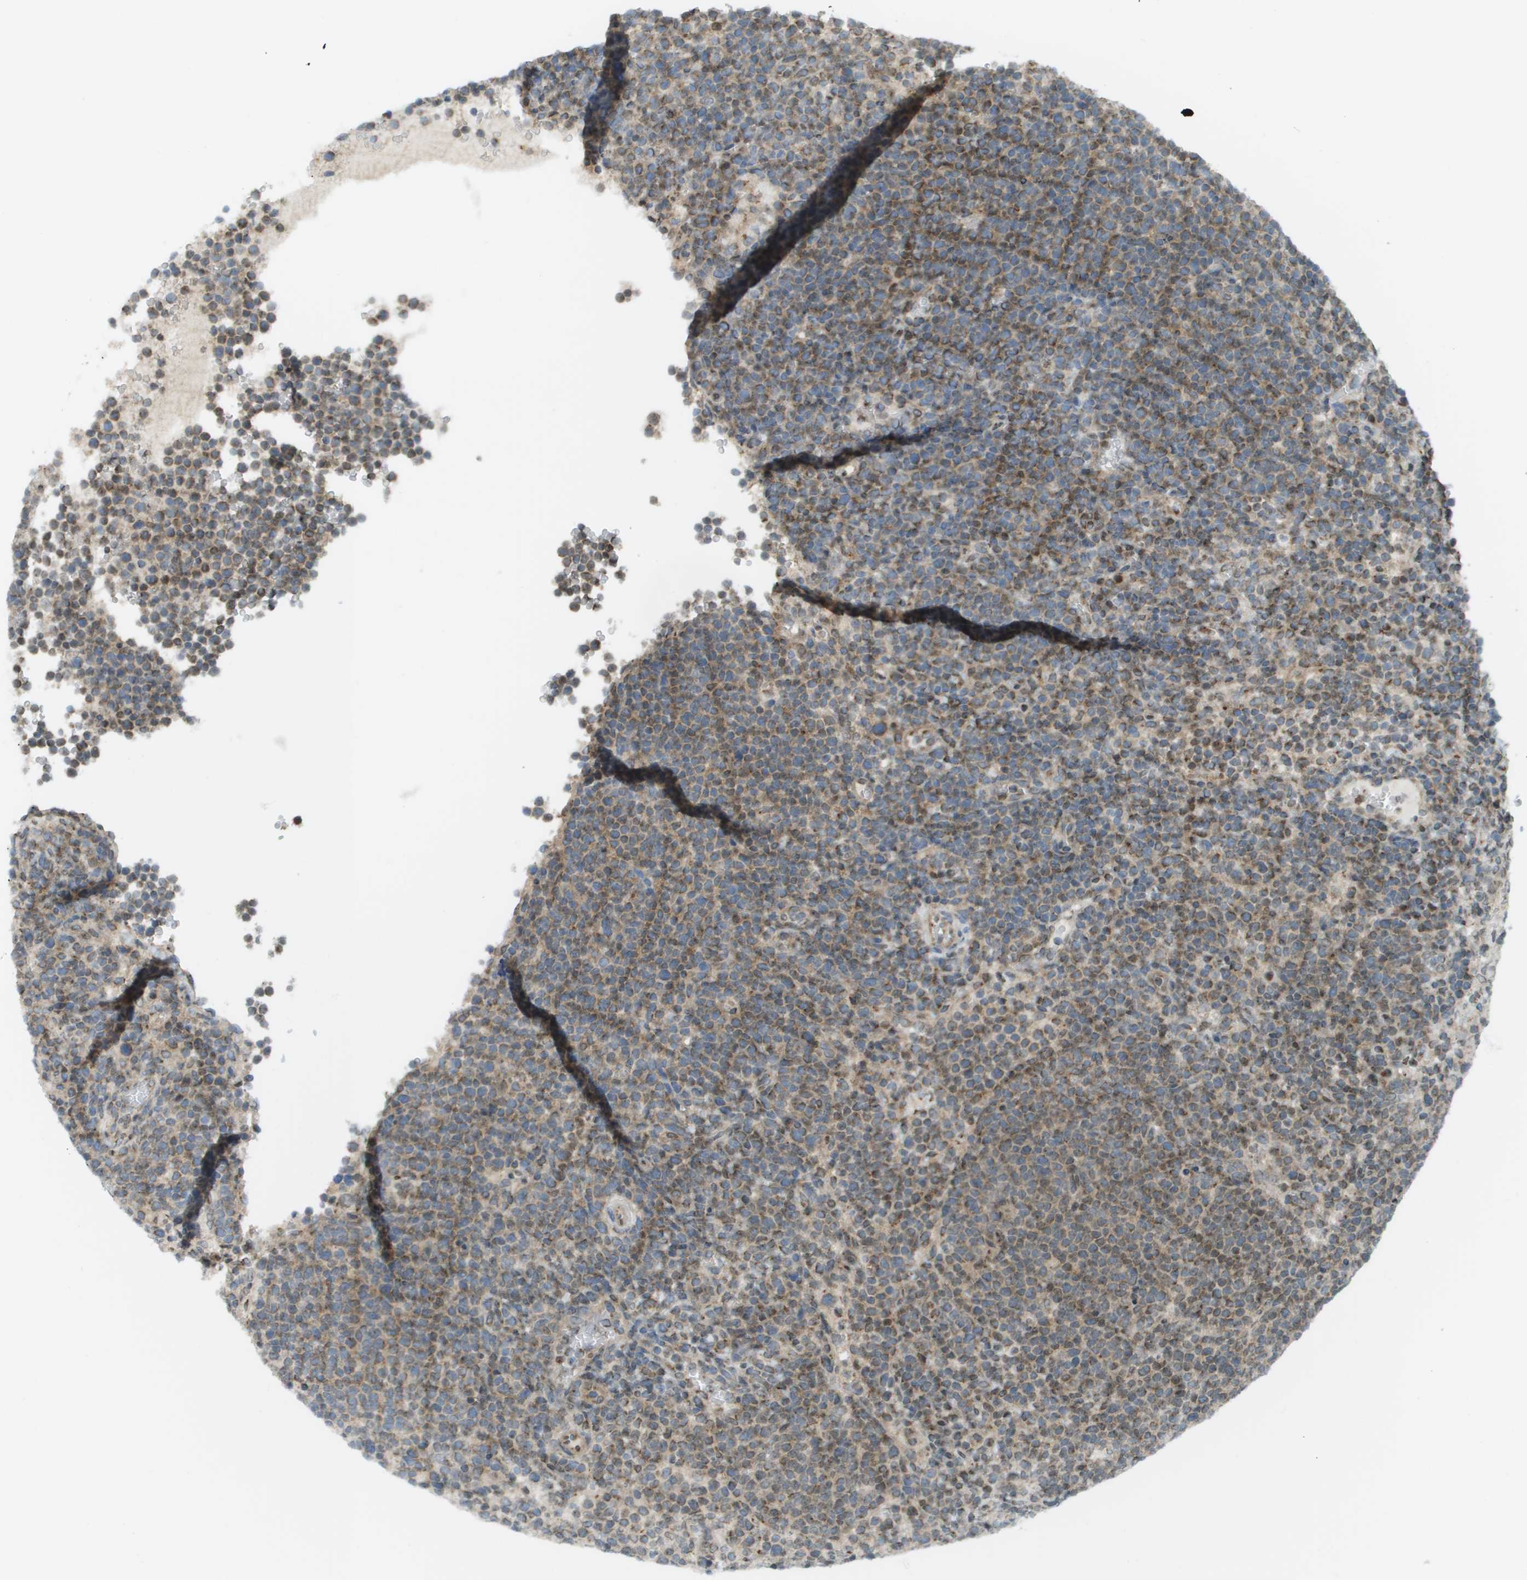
{"staining": {"intensity": "moderate", "quantity": "25%-75%", "location": "cytoplasmic/membranous"}, "tissue": "lymphoma", "cell_type": "Tumor cells", "image_type": "cancer", "snomed": [{"axis": "morphology", "description": "Malignant lymphoma, non-Hodgkin's type, High grade"}, {"axis": "topography", "description": "Lymph node"}], "caption": "This is a histology image of immunohistochemistry (IHC) staining of high-grade malignant lymphoma, non-Hodgkin's type, which shows moderate positivity in the cytoplasmic/membranous of tumor cells.", "gene": "EVC", "patient": {"sex": "male", "age": 61}}